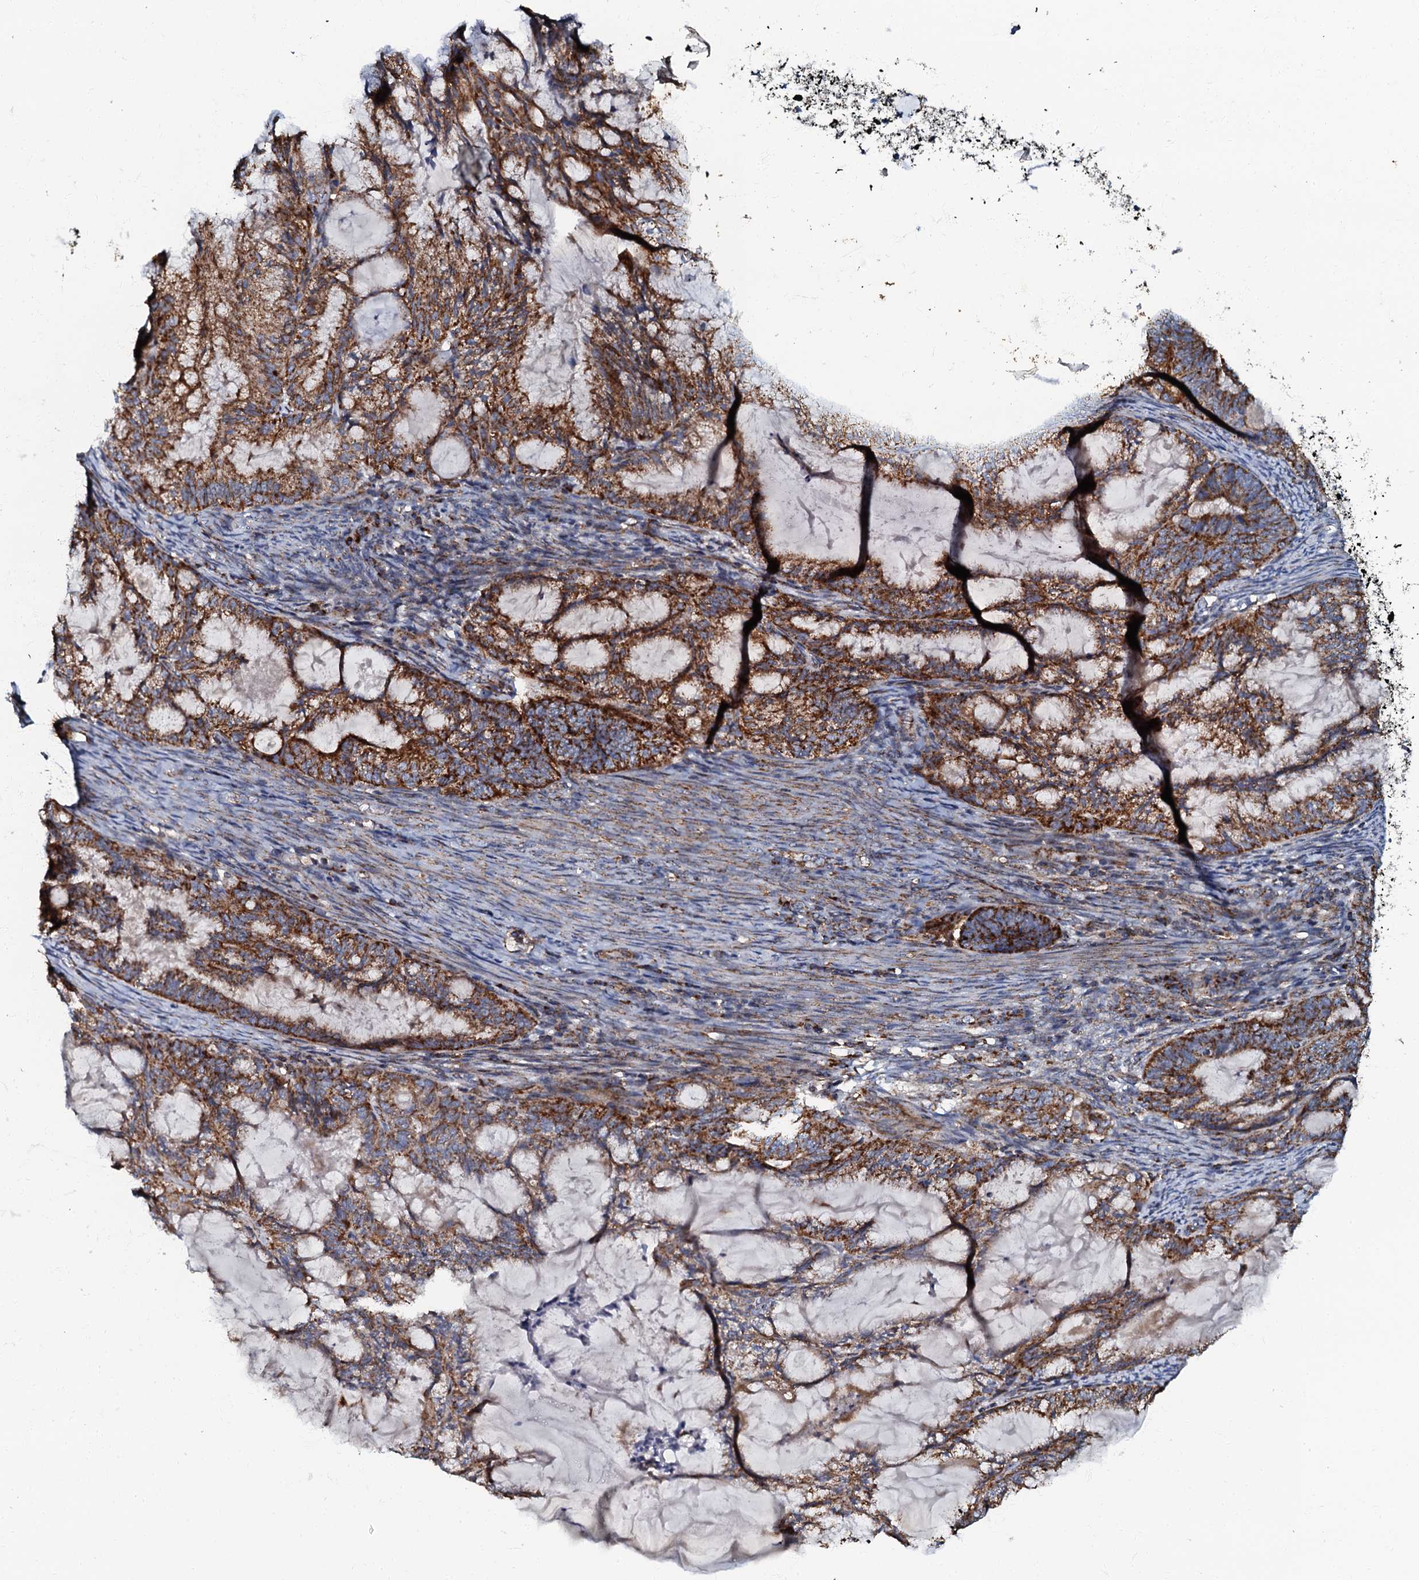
{"staining": {"intensity": "strong", "quantity": ">75%", "location": "cytoplasmic/membranous"}, "tissue": "endometrial cancer", "cell_type": "Tumor cells", "image_type": "cancer", "snomed": [{"axis": "morphology", "description": "Adenocarcinoma, NOS"}, {"axis": "topography", "description": "Endometrium"}], "caption": "Immunohistochemical staining of adenocarcinoma (endometrial) shows high levels of strong cytoplasmic/membranous staining in approximately >75% of tumor cells.", "gene": "NDUFA12", "patient": {"sex": "female", "age": 86}}